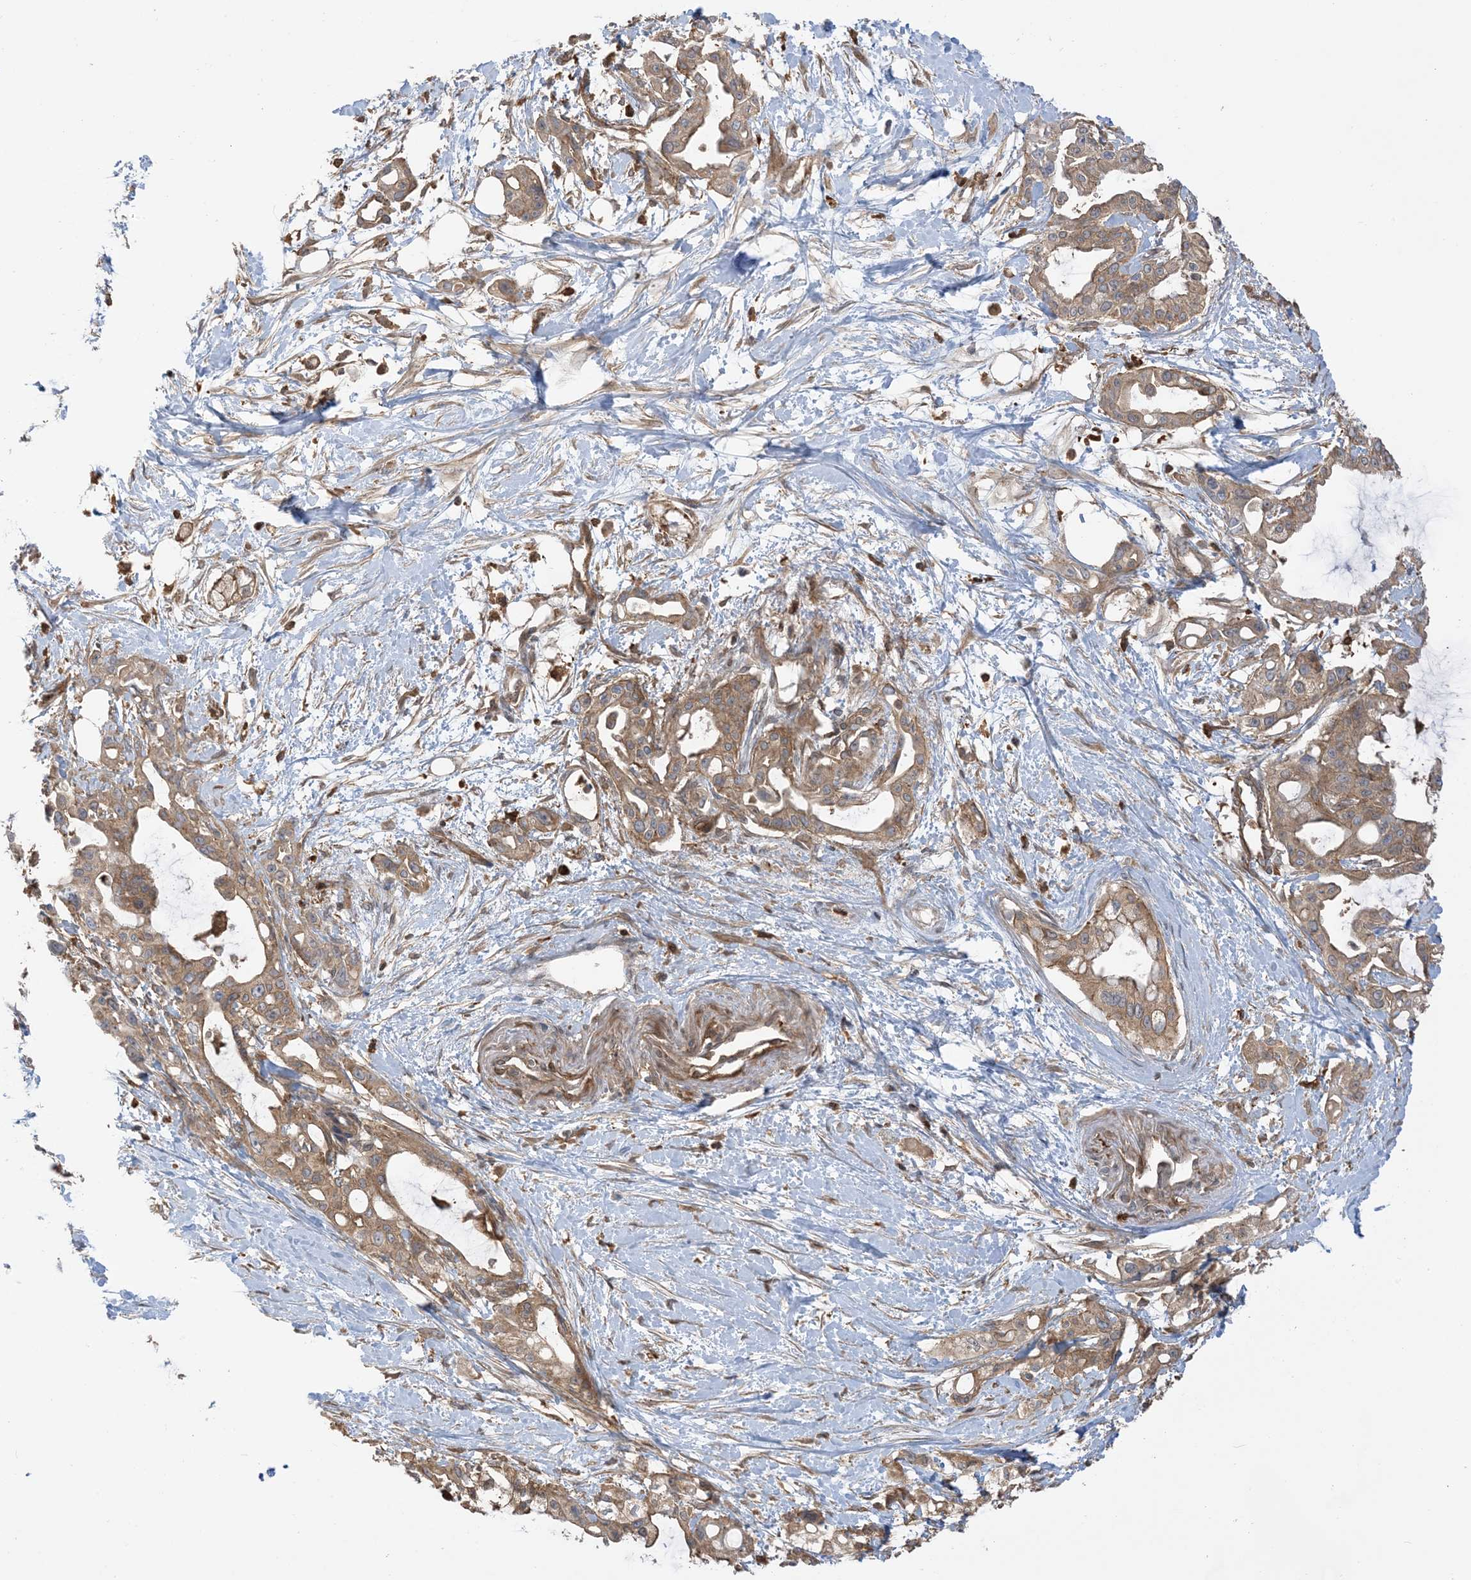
{"staining": {"intensity": "weak", "quantity": ">75%", "location": "cytoplasmic/membranous"}, "tissue": "pancreatic cancer", "cell_type": "Tumor cells", "image_type": "cancer", "snomed": [{"axis": "morphology", "description": "Adenocarcinoma, NOS"}, {"axis": "topography", "description": "Pancreas"}], "caption": "DAB (3,3'-diaminobenzidine) immunohistochemical staining of human adenocarcinoma (pancreatic) shows weak cytoplasmic/membranous protein positivity in about >75% of tumor cells.", "gene": "CAPZB", "patient": {"sex": "male", "age": 68}}